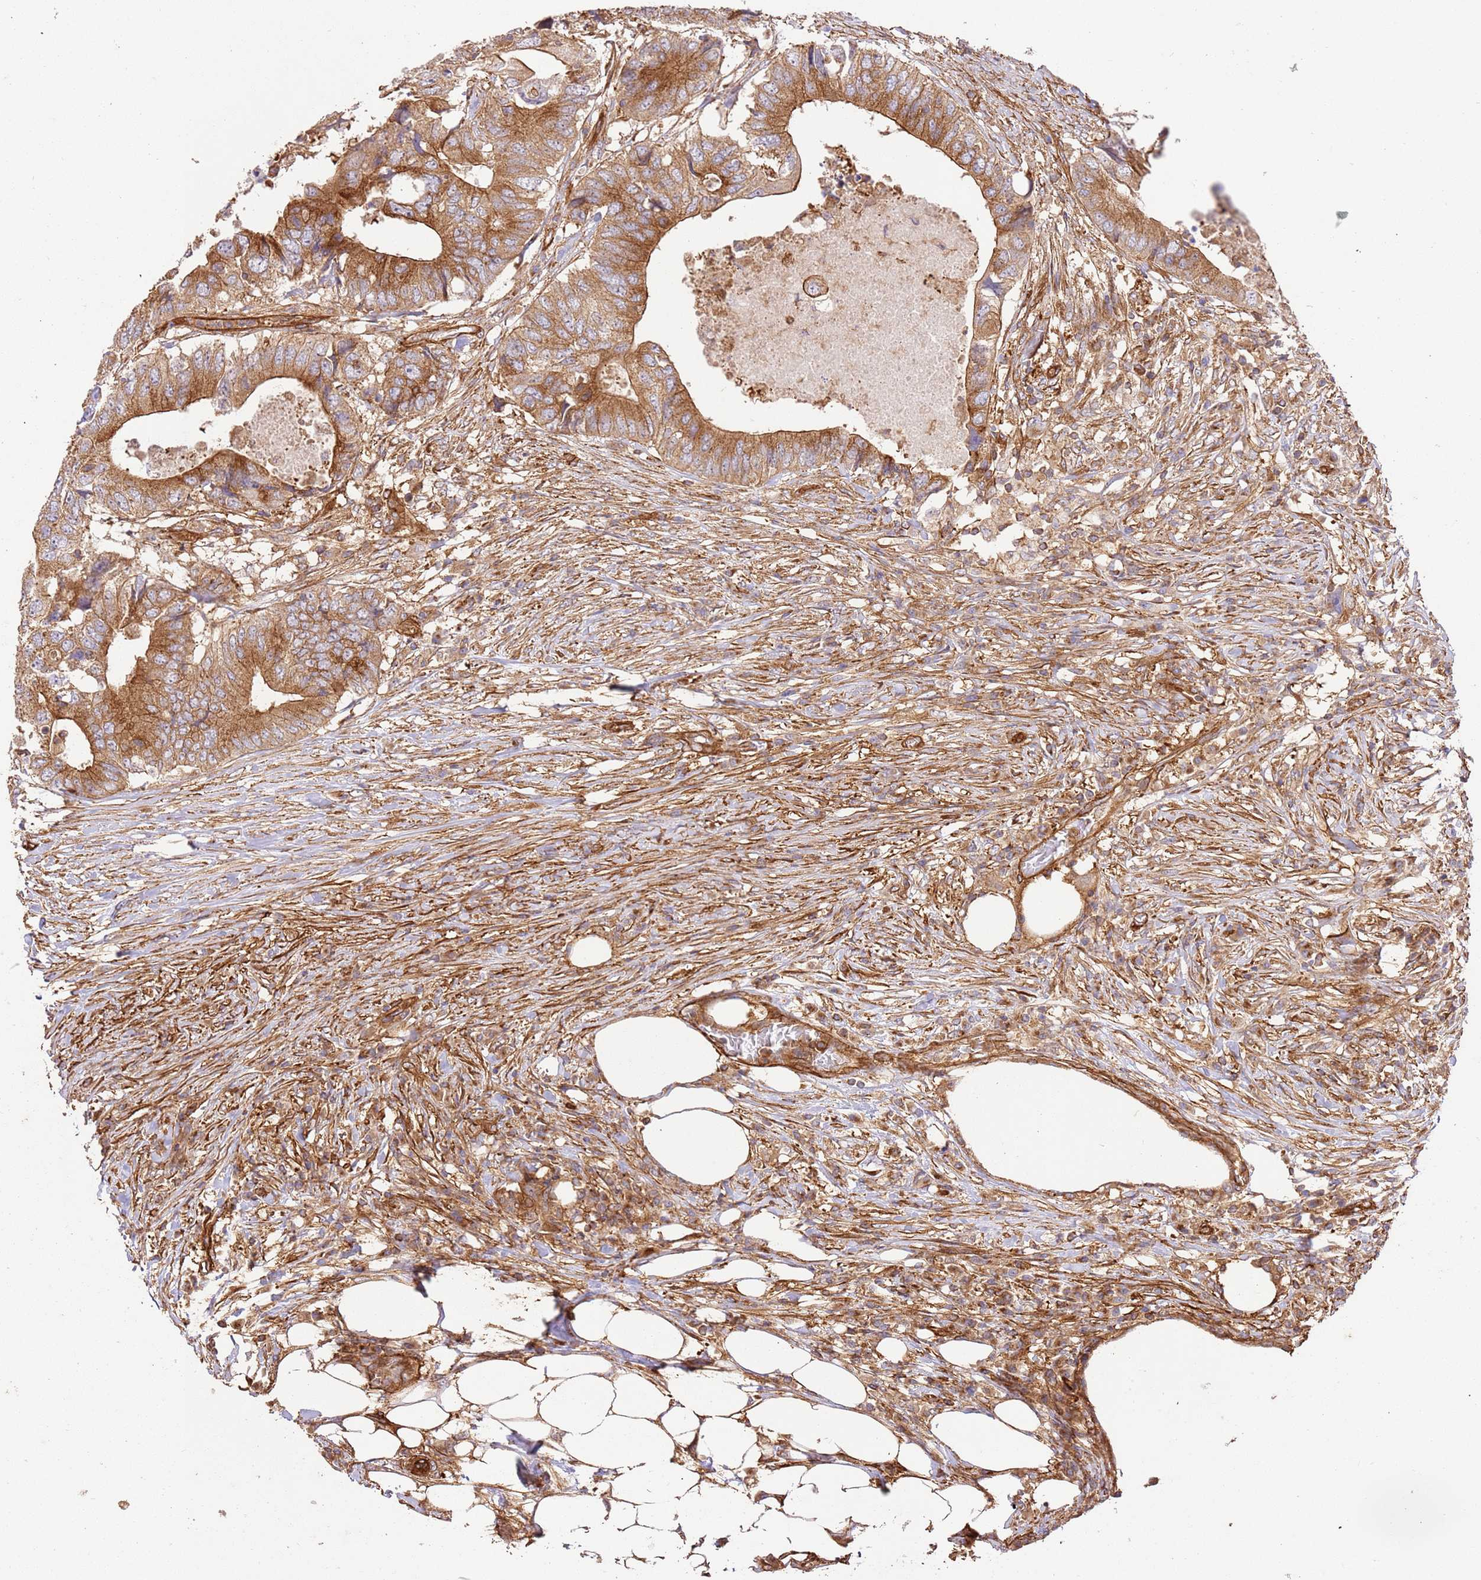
{"staining": {"intensity": "strong", "quantity": ">75%", "location": "cytoplasmic/membranous"}, "tissue": "colorectal cancer", "cell_type": "Tumor cells", "image_type": "cancer", "snomed": [{"axis": "morphology", "description": "Adenocarcinoma, NOS"}, {"axis": "topography", "description": "Colon"}], "caption": "Immunohistochemistry of human colorectal cancer (adenocarcinoma) exhibits high levels of strong cytoplasmic/membranous staining in approximately >75% of tumor cells.", "gene": "ZBTB39", "patient": {"sex": "male", "age": 71}}